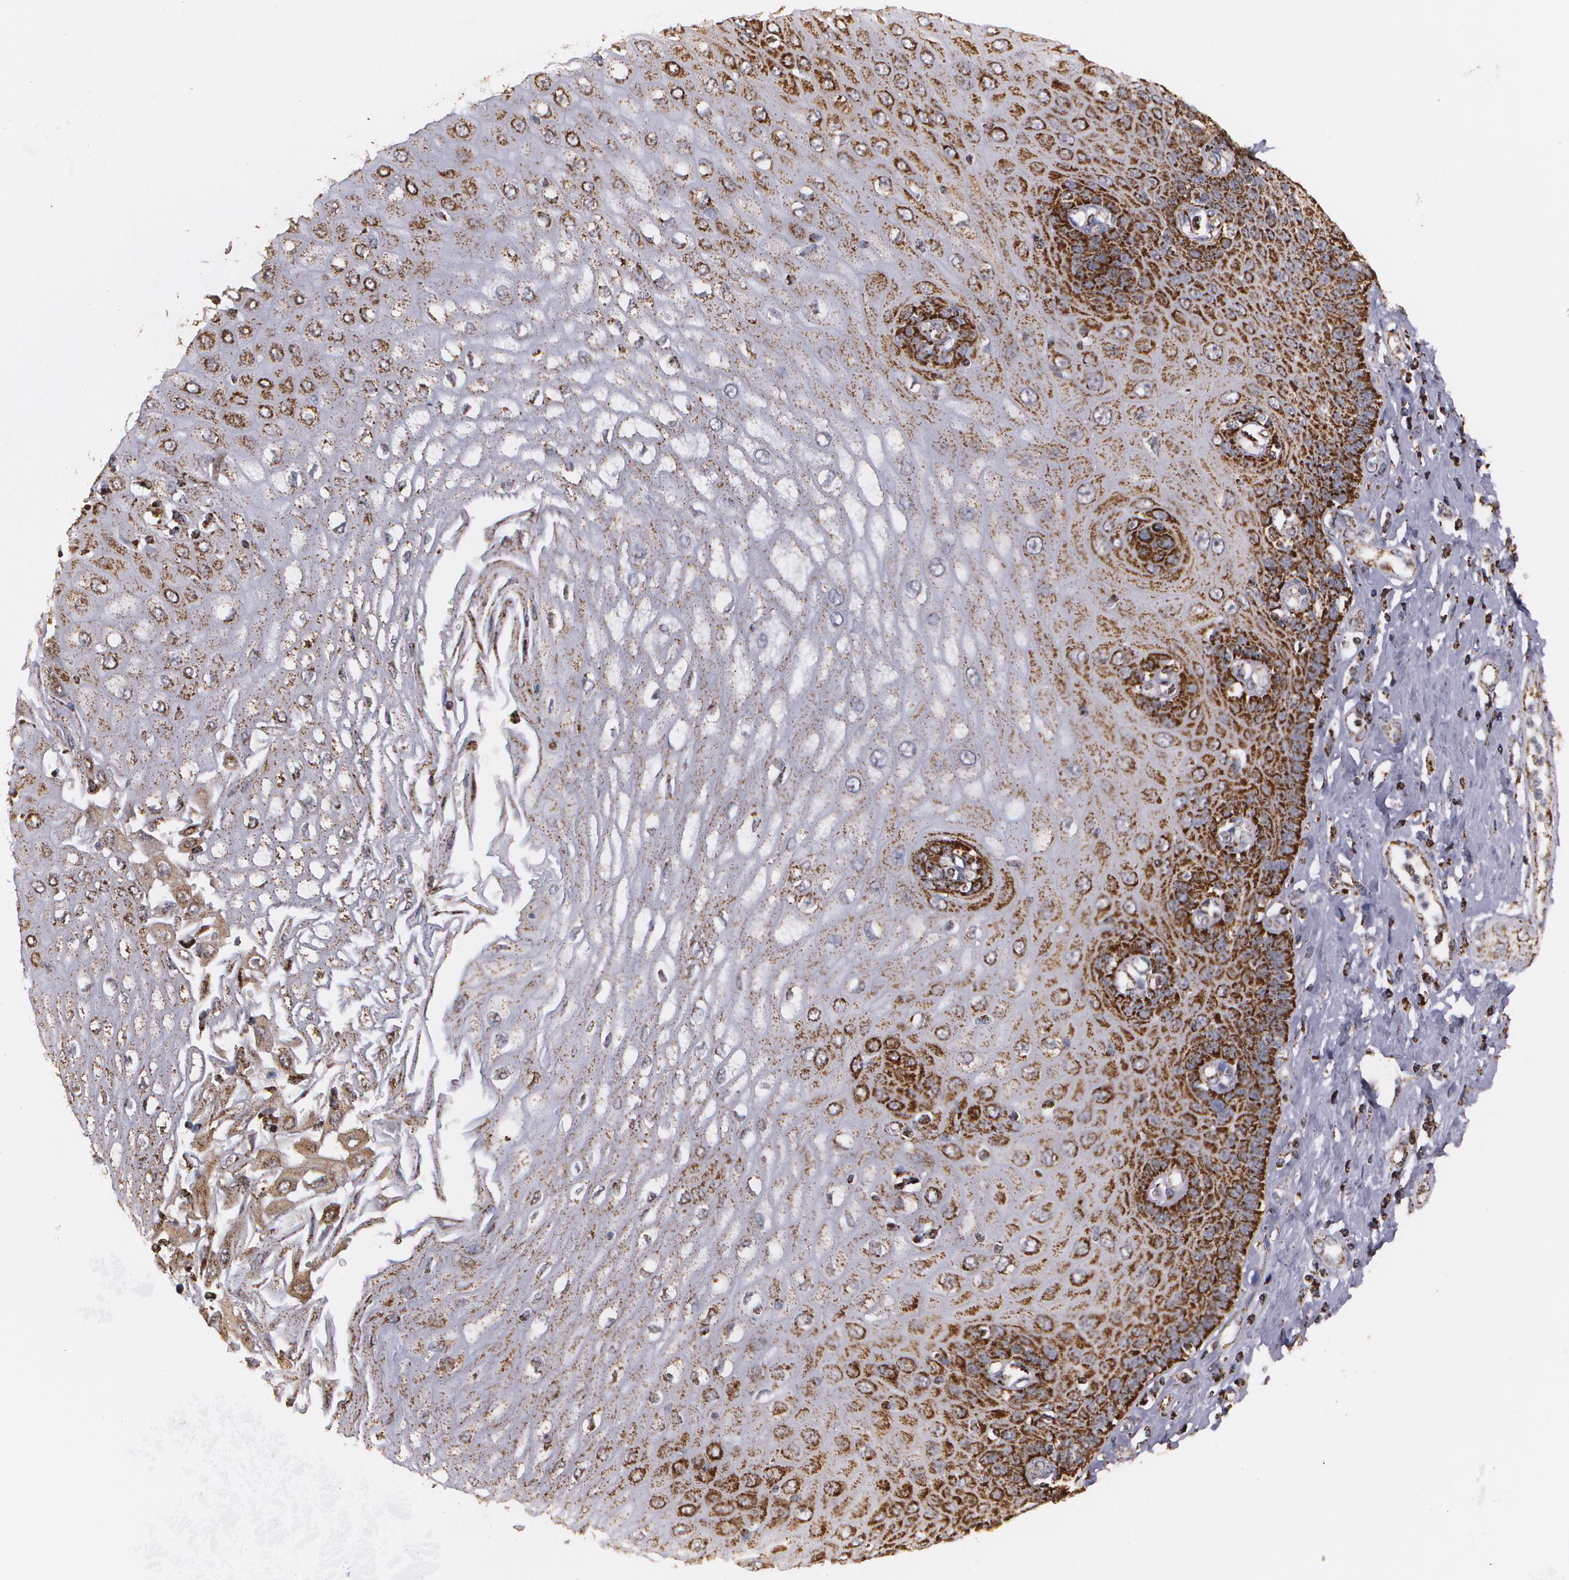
{"staining": {"intensity": "strong", "quantity": ">75%", "location": "cytoplasmic/membranous"}, "tissue": "esophagus", "cell_type": "Squamous epithelial cells", "image_type": "normal", "snomed": [{"axis": "morphology", "description": "Normal tissue, NOS"}, {"axis": "topography", "description": "Esophagus"}], "caption": "Esophagus stained with immunohistochemistry demonstrates strong cytoplasmic/membranous positivity in about >75% of squamous epithelial cells.", "gene": "HSPD1", "patient": {"sex": "male", "age": 62}}